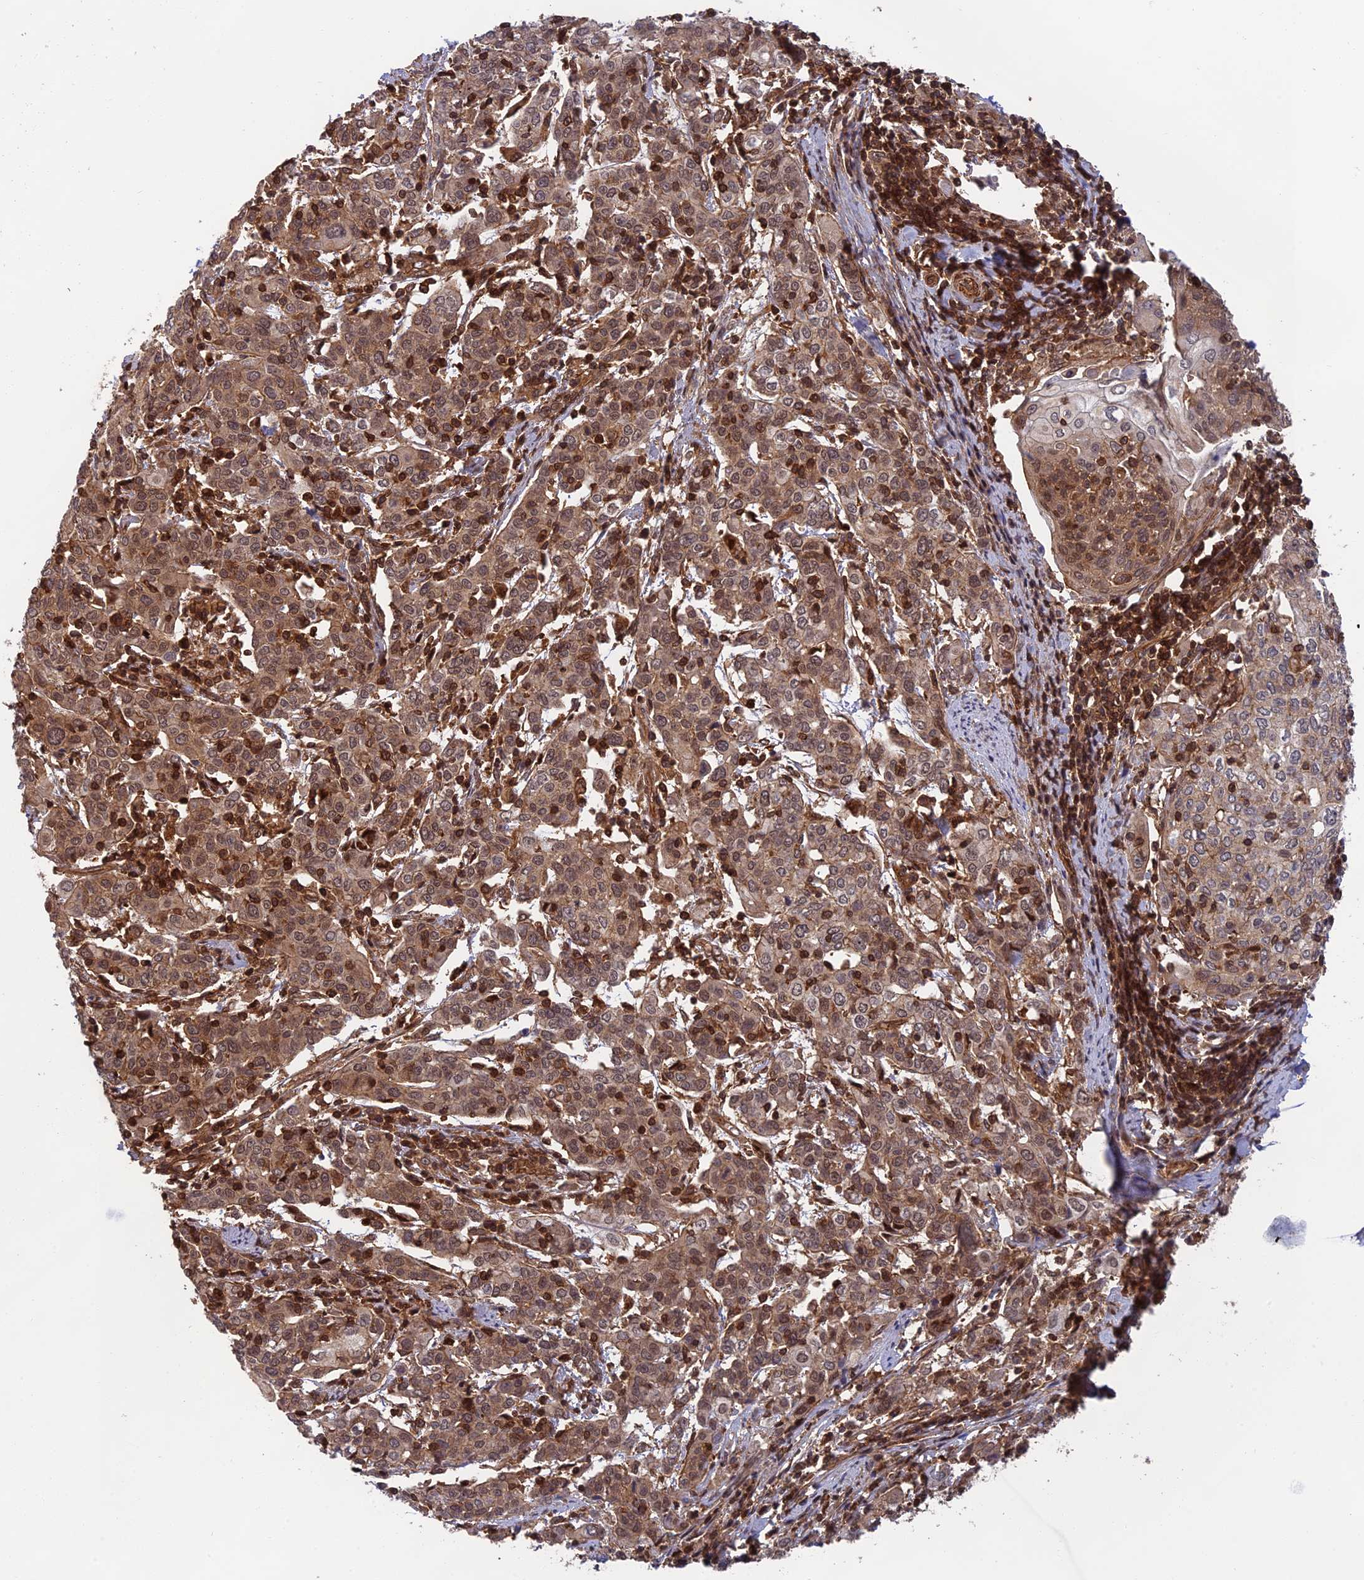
{"staining": {"intensity": "moderate", "quantity": ">75%", "location": "cytoplasmic/membranous"}, "tissue": "cervical cancer", "cell_type": "Tumor cells", "image_type": "cancer", "snomed": [{"axis": "morphology", "description": "Squamous cell carcinoma, NOS"}, {"axis": "topography", "description": "Cervix"}], "caption": "This is an image of immunohistochemistry staining of cervical cancer (squamous cell carcinoma), which shows moderate positivity in the cytoplasmic/membranous of tumor cells.", "gene": "OSBPL1A", "patient": {"sex": "female", "age": 67}}